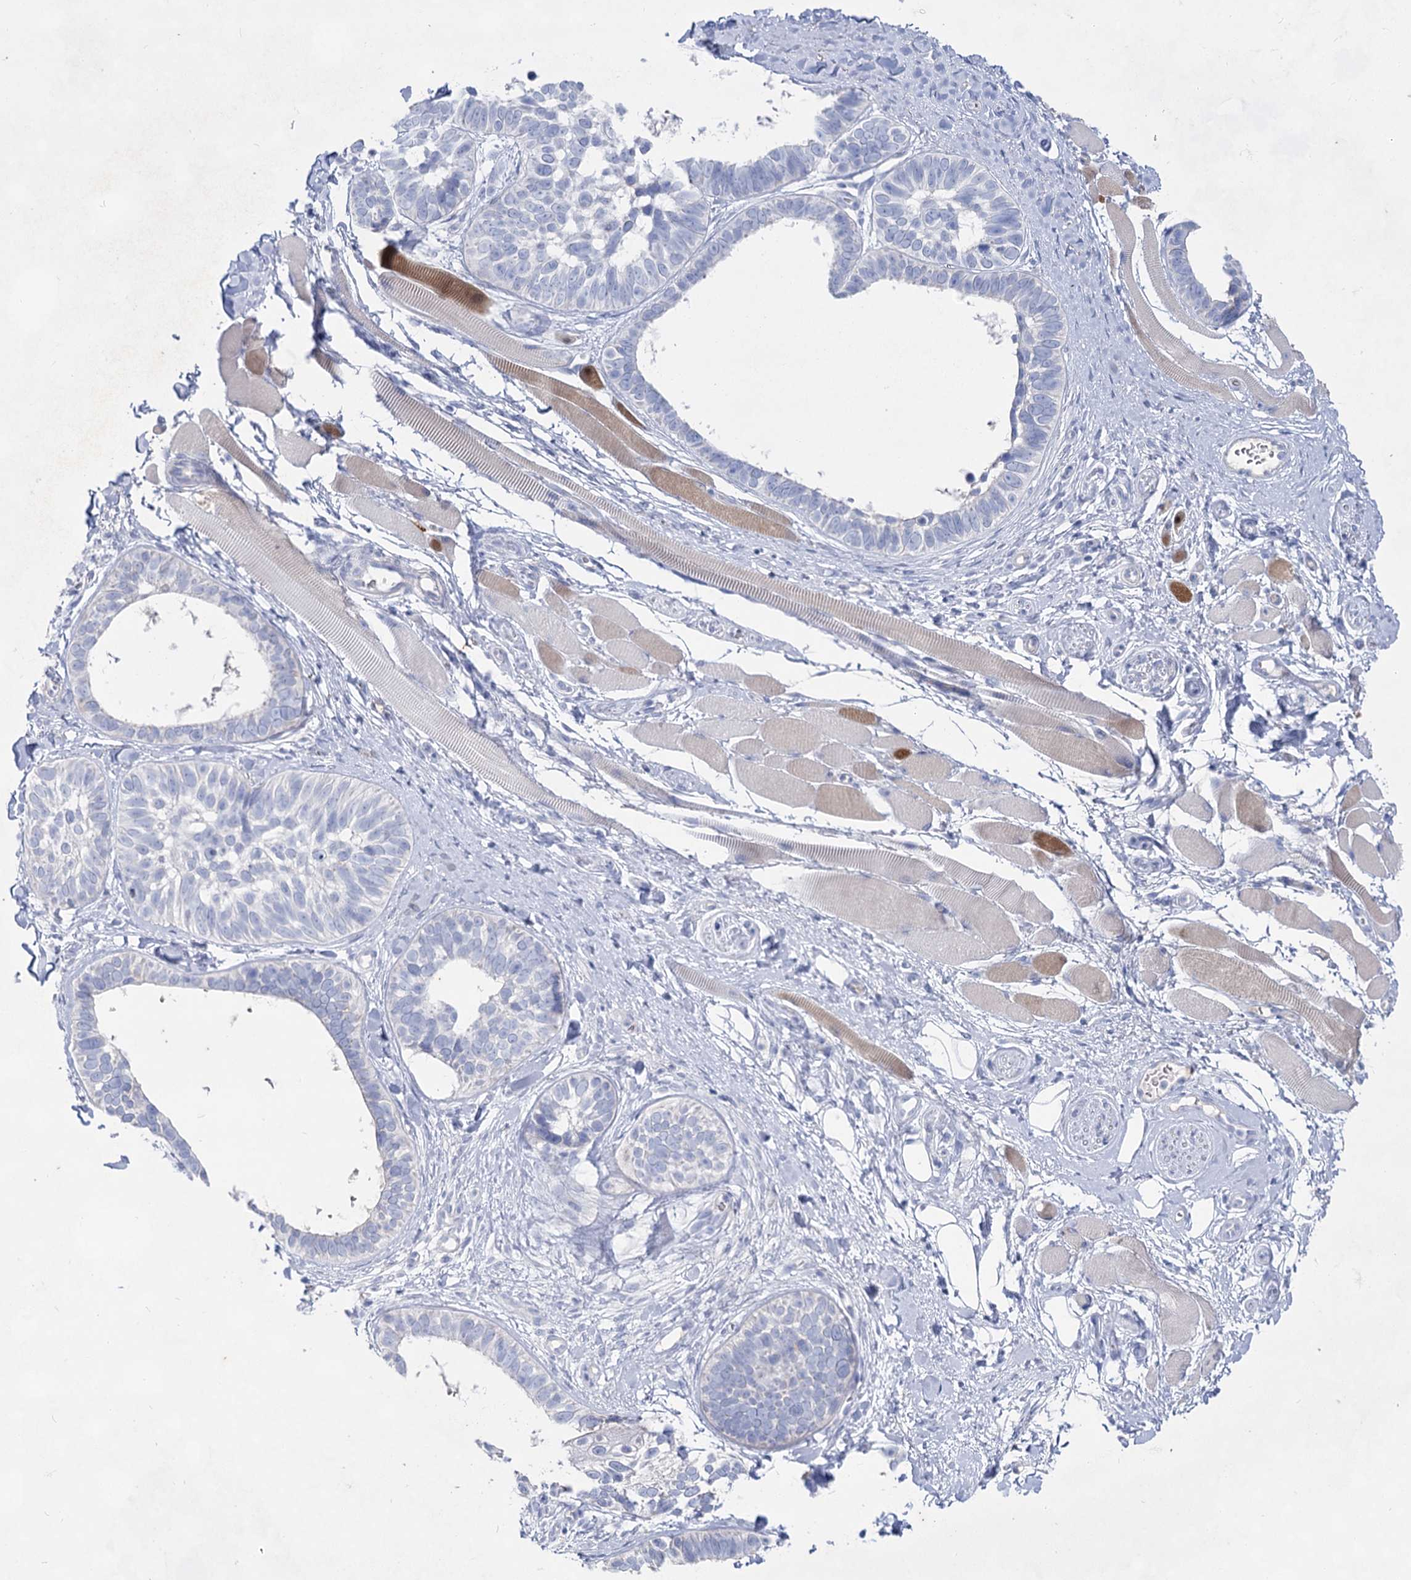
{"staining": {"intensity": "negative", "quantity": "none", "location": "none"}, "tissue": "skin cancer", "cell_type": "Tumor cells", "image_type": "cancer", "snomed": [{"axis": "morphology", "description": "Basal cell carcinoma"}, {"axis": "topography", "description": "Skin"}], "caption": "Skin cancer (basal cell carcinoma) was stained to show a protein in brown. There is no significant positivity in tumor cells.", "gene": "ACRV1", "patient": {"sex": "male", "age": 62}}